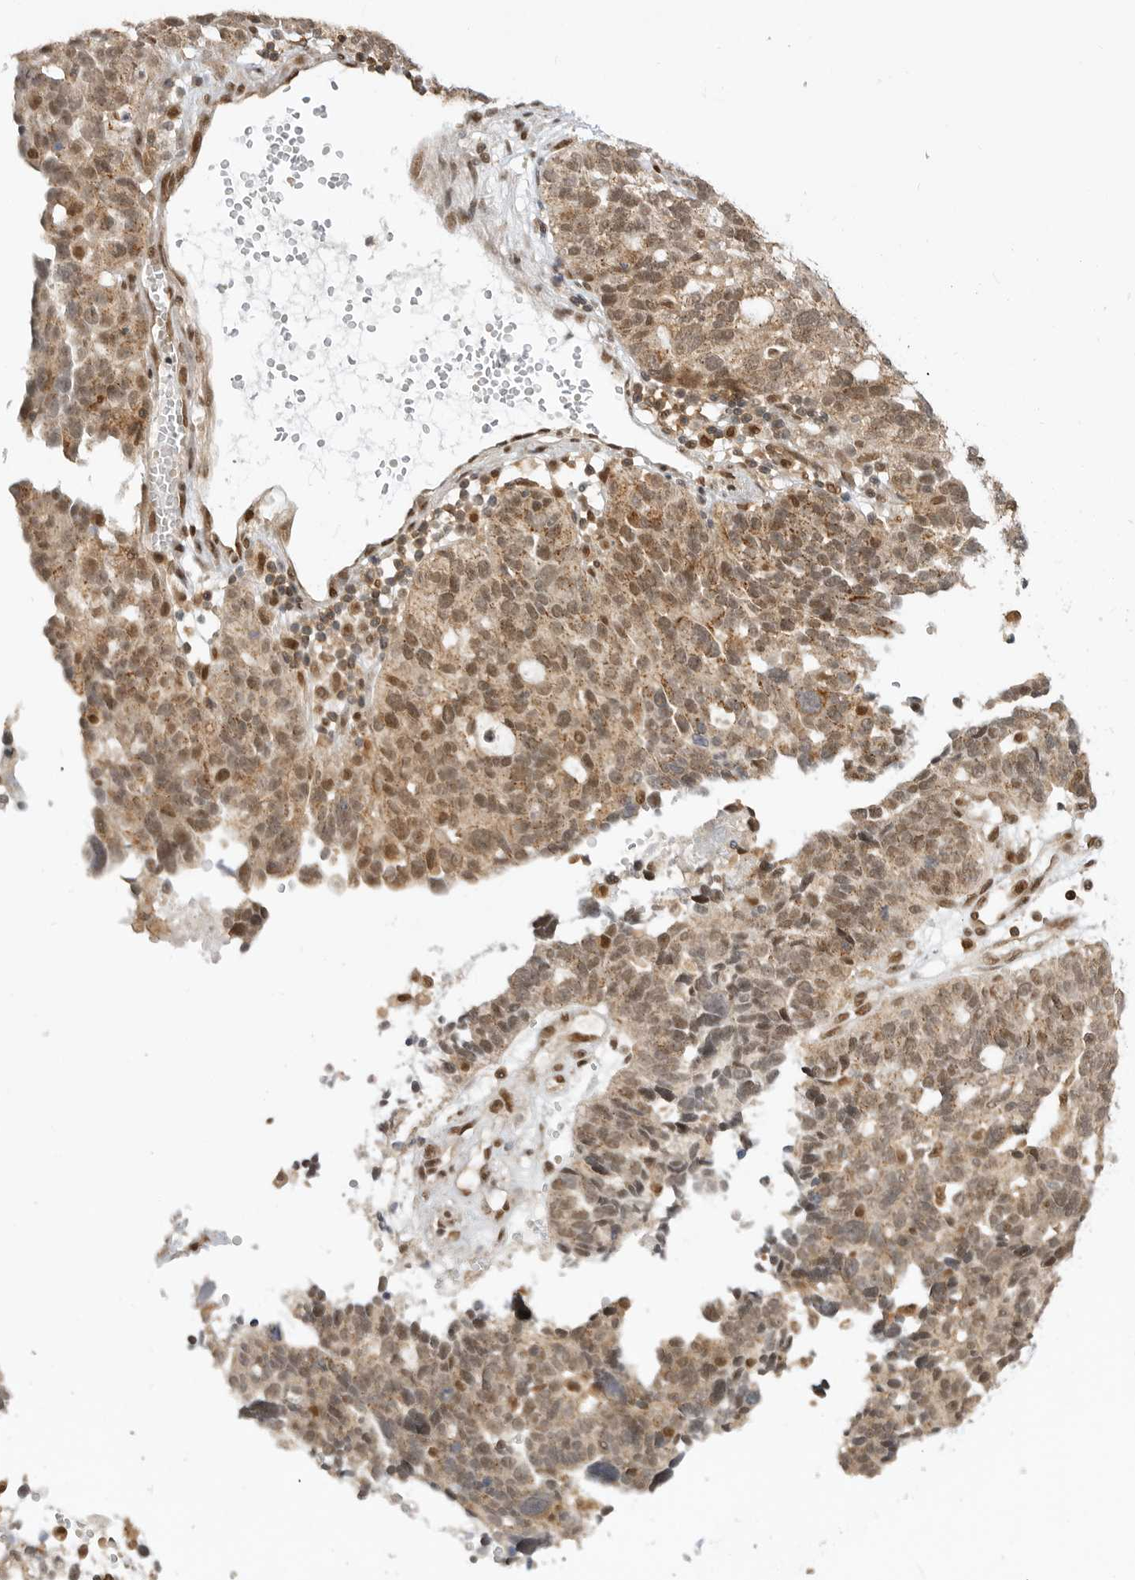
{"staining": {"intensity": "moderate", "quantity": ">75%", "location": "cytoplasmic/membranous"}, "tissue": "ovarian cancer", "cell_type": "Tumor cells", "image_type": "cancer", "snomed": [{"axis": "morphology", "description": "Cystadenocarcinoma, serous, NOS"}, {"axis": "topography", "description": "Ovary"}], "caption": "Brown immunohistochemical staining in human ovarian cancer shows moderate cytoplasmic/membranous expression in approximately >75% of tumor cells. Using DAB (3,3'-diaminobenzidine) (brown) and hematoxylin (blue) stains, captured at high magnification using brightfield microscopy.", "gene": "ALKAL1", "patient": {"sex": "female", "age": 59}}